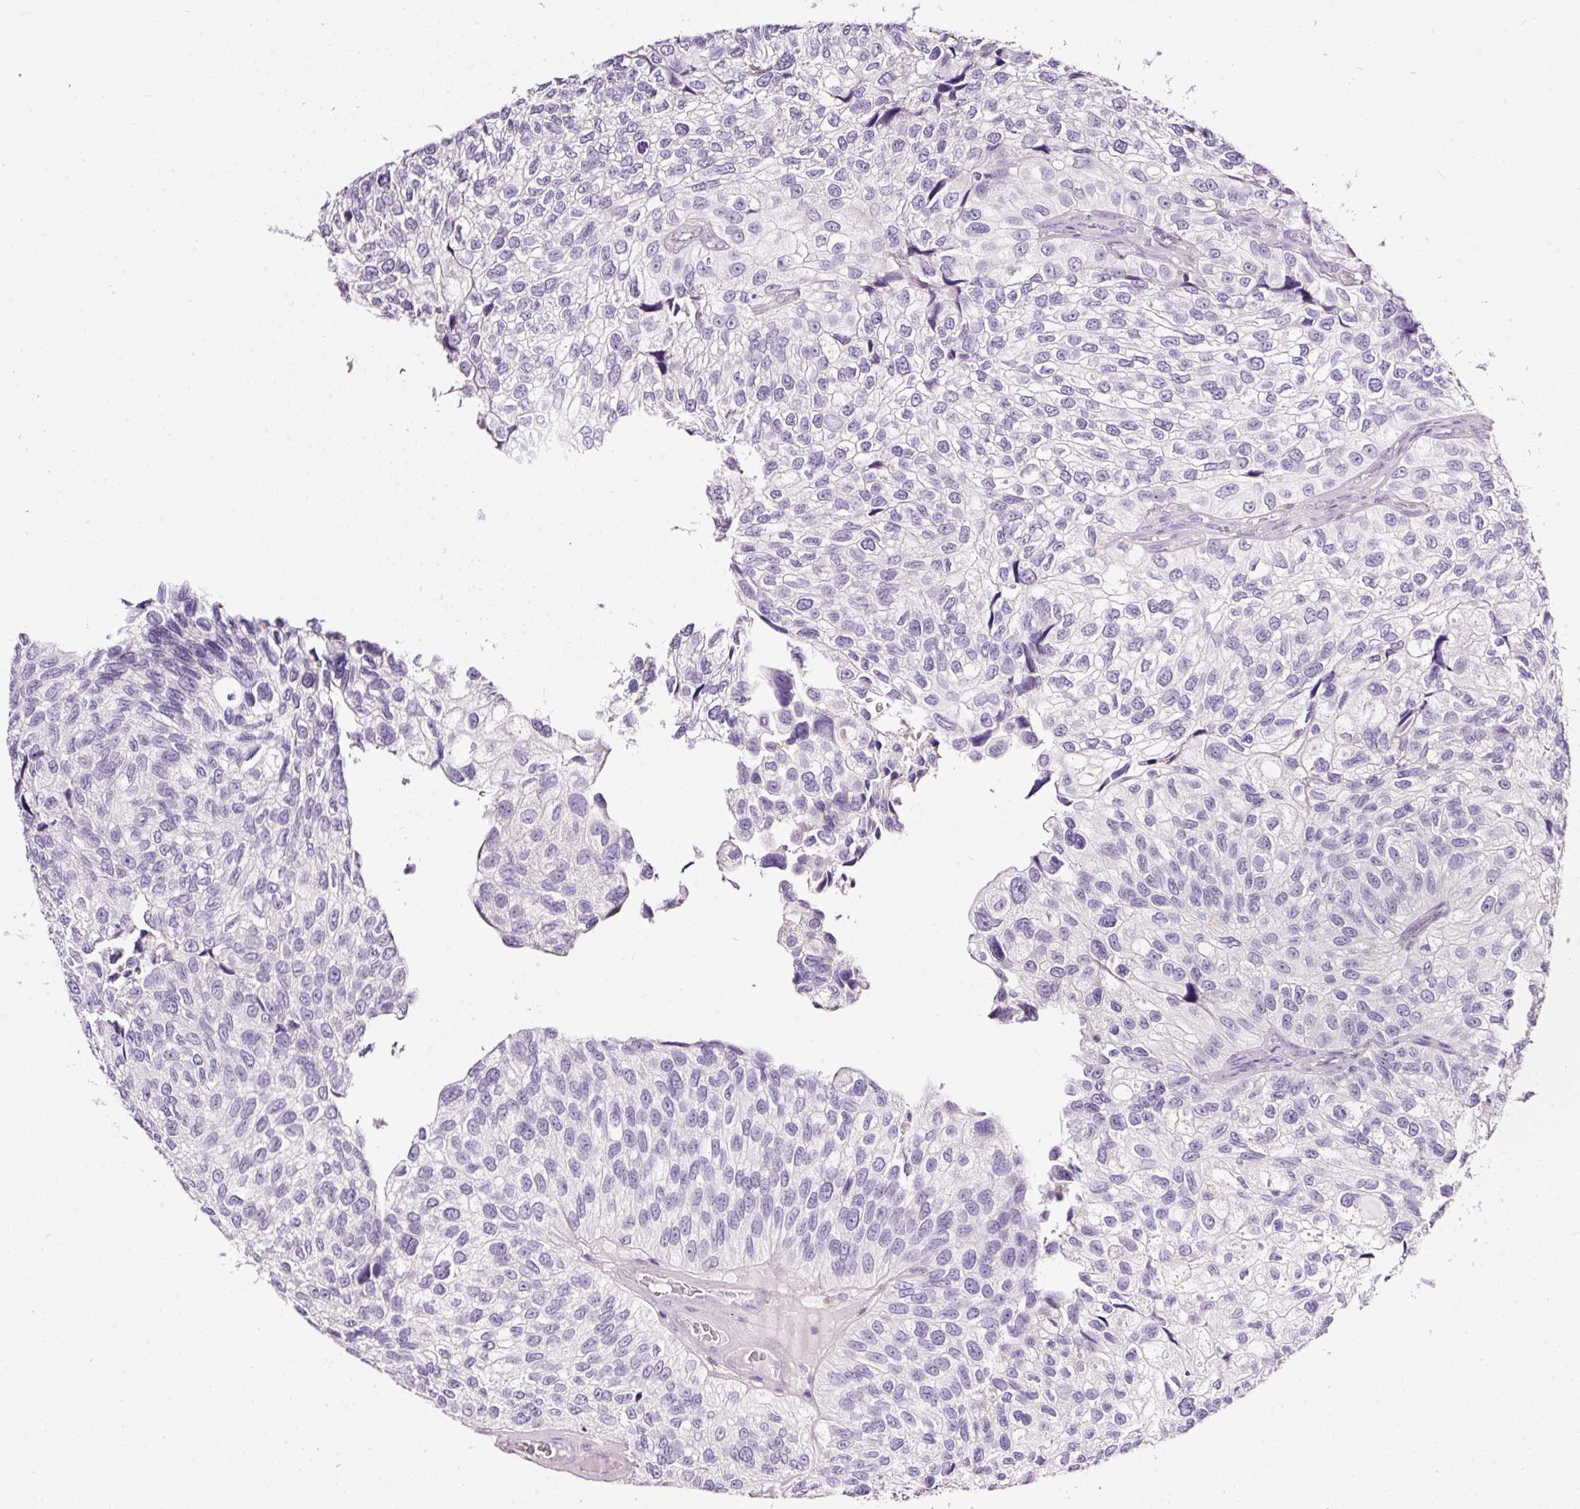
{"staining": {"intensity": "negative", "quantity": "none", "location": "none"}, "tissue": "urothelial cancer", "cell_type": "Tumor cells", "image_type": "cancer", "snomed": [{"axis": "morphology", "description": "Urothelial carcinoma, NOS"}, {"axis": "topography", "description": "Urinary bladder"}], "caption": "IHC of human transitional cell carcinoma shows no staining in tumor cells.", "gene": "CYB561A3", "patient": {"sex": "male", "age": 87}}